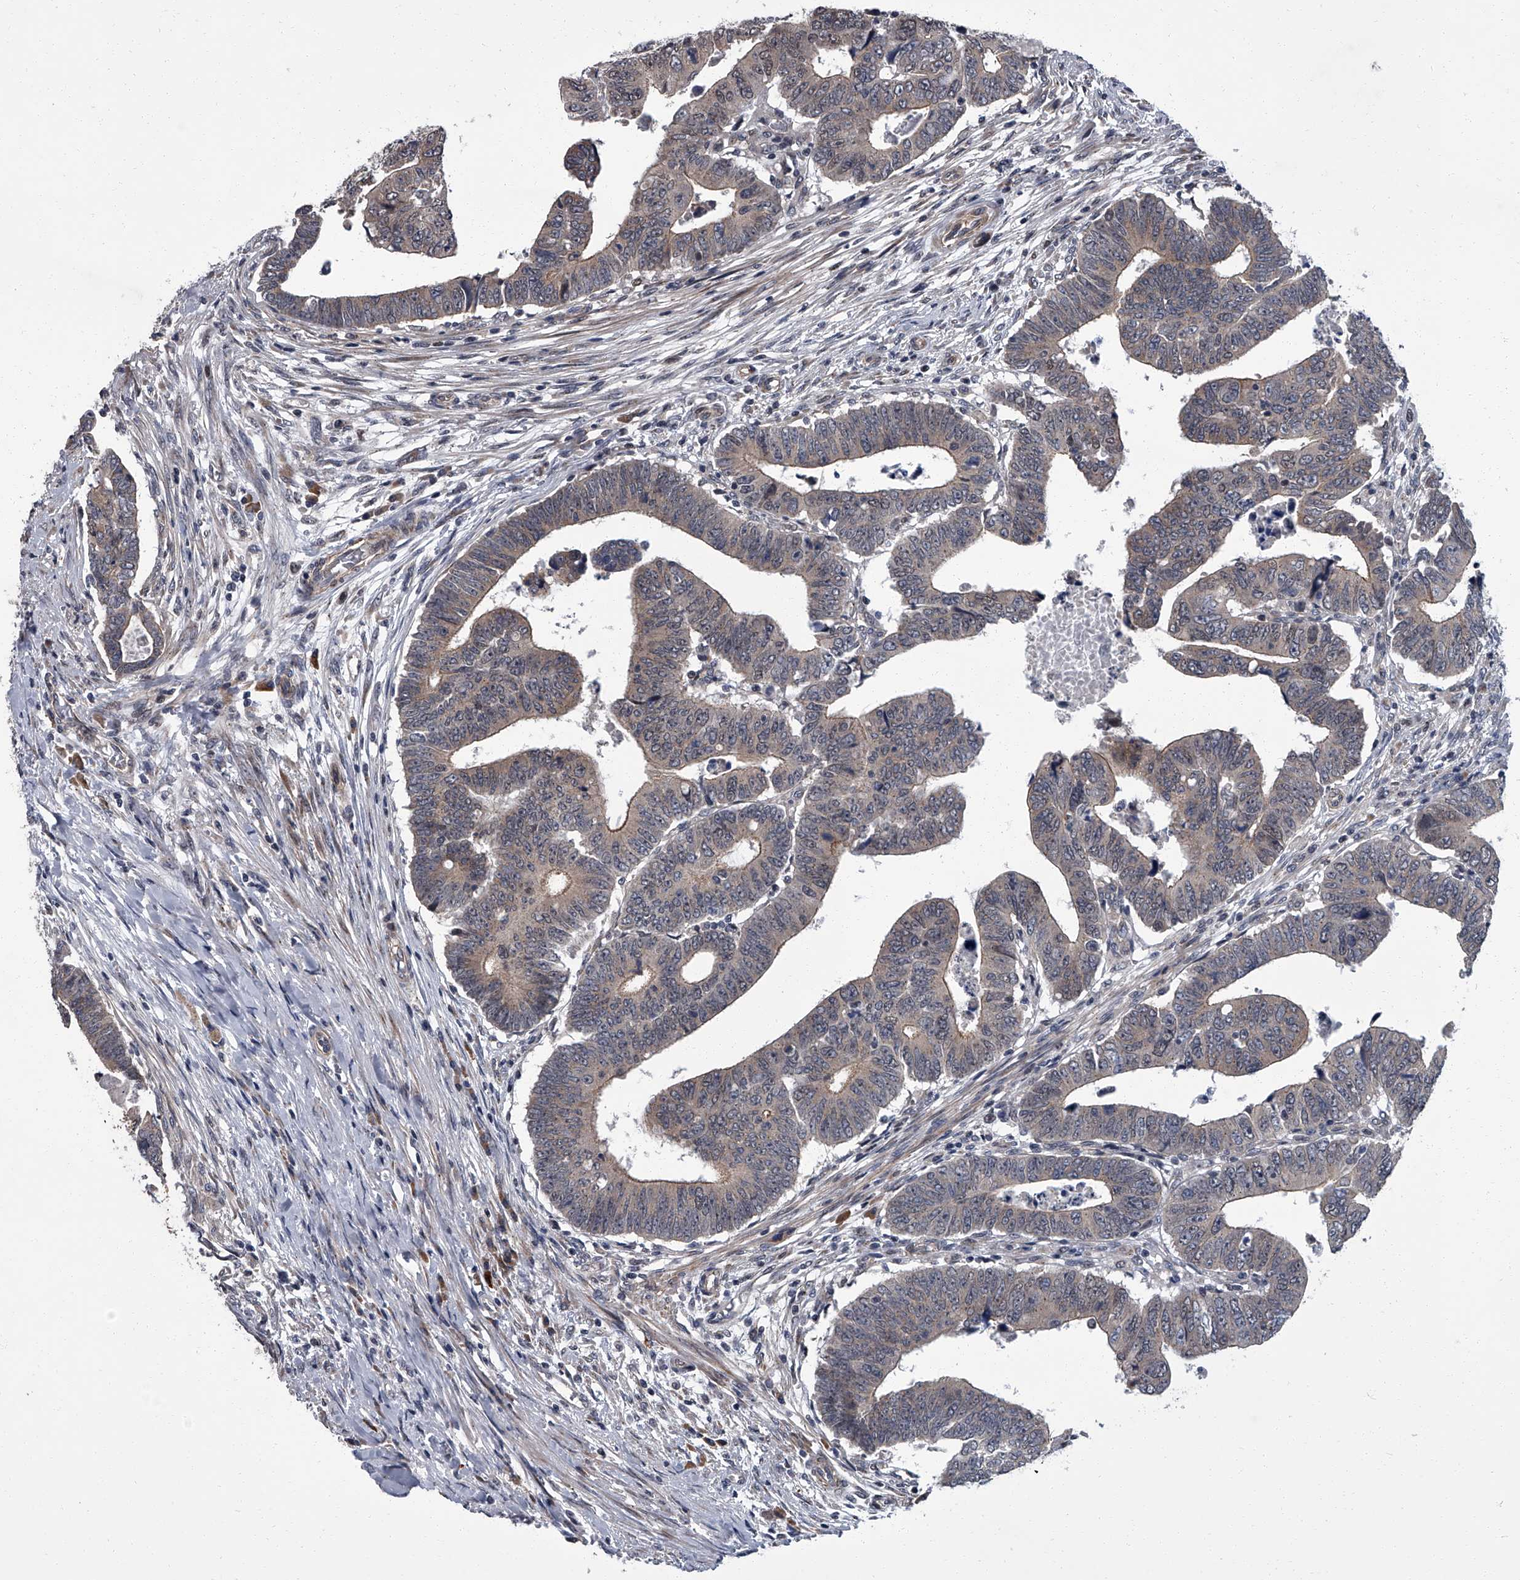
{"staining": {"intensity": "moderate", "quantity": "25%-75%", "location": "cytoplasmic/membranous"}, "tissue": "colorectal cancer", "cell_type": "Tumor cells", "image_type": "cancer", "snomed": [{"axis": "morphology", "description": "Normal tissue, NOS"}, {"axis": "morphology", "description": "Adenocarcinoma, NOS"}, {"axis": "topography", "description": "Rectum"}], "caption": "This micrograph demonstrates immunohistochemistry (IHC) staining of human adenocarcinoma (colorectal), with medium moderate cytoplasmic/membranous positivity in about 25%-75% of tumor cells.", "gene": "ZNF274", "patient": {"sex": "female", "age": 65}}